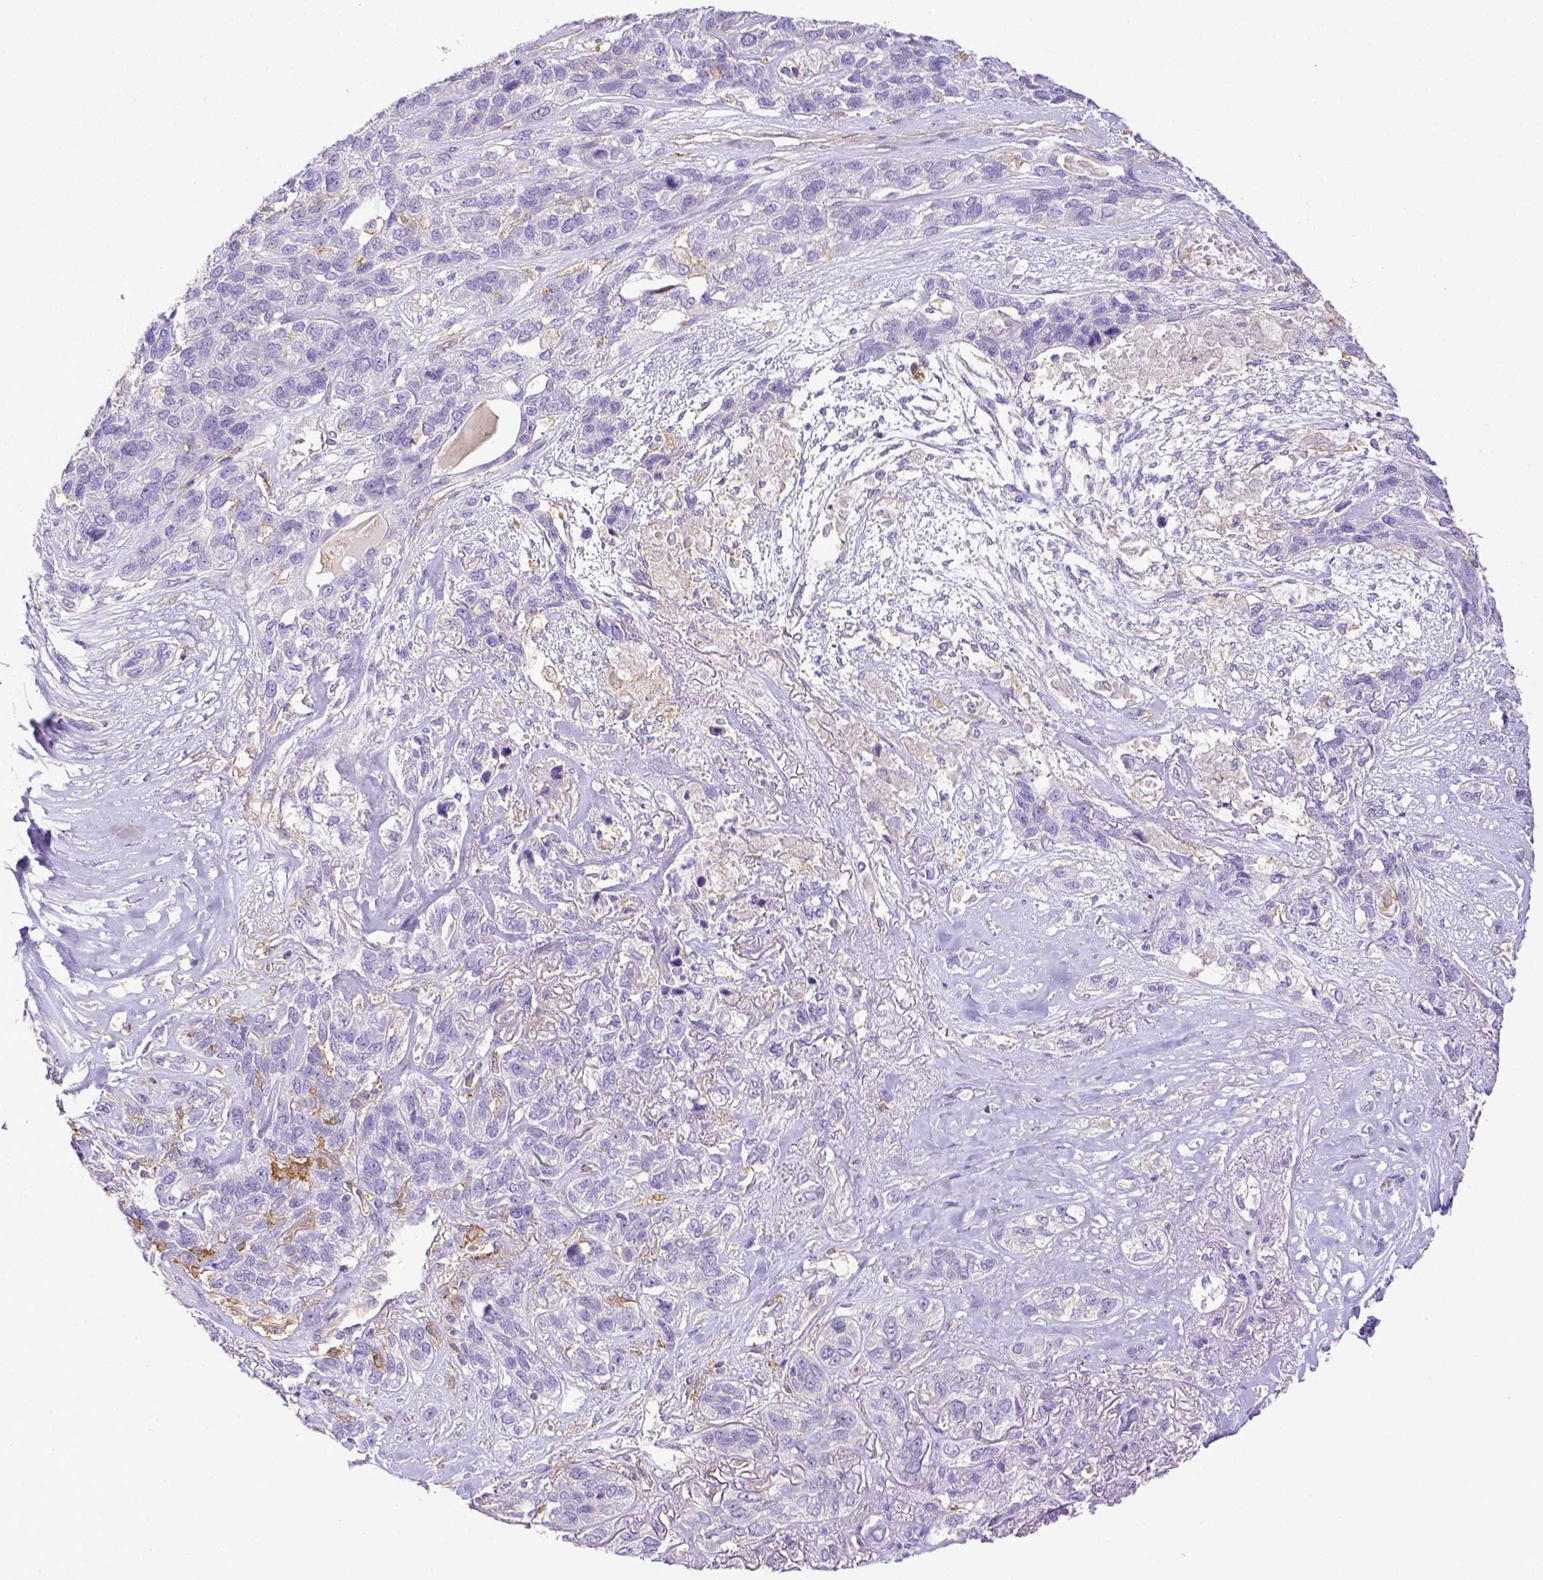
{"staining": {"intensity": "negative", "quantity": "none", "location": "none"}, "tissue": "lung cancer", "cell_type": "Tumor cells", "image_type": "cancer", "snomed": [{"axis": "morphology", "description": "Squamous cell carcinoma, NOS"}, {"axis": "topography", "description": "Lung"}], "caption": "Immunohistochemical staining of squamous cell carcinoma (lung) exhibits no significant staining in tumor cells.", "gene": "CD40", "patient": {"sex": "female", "age": 70}}